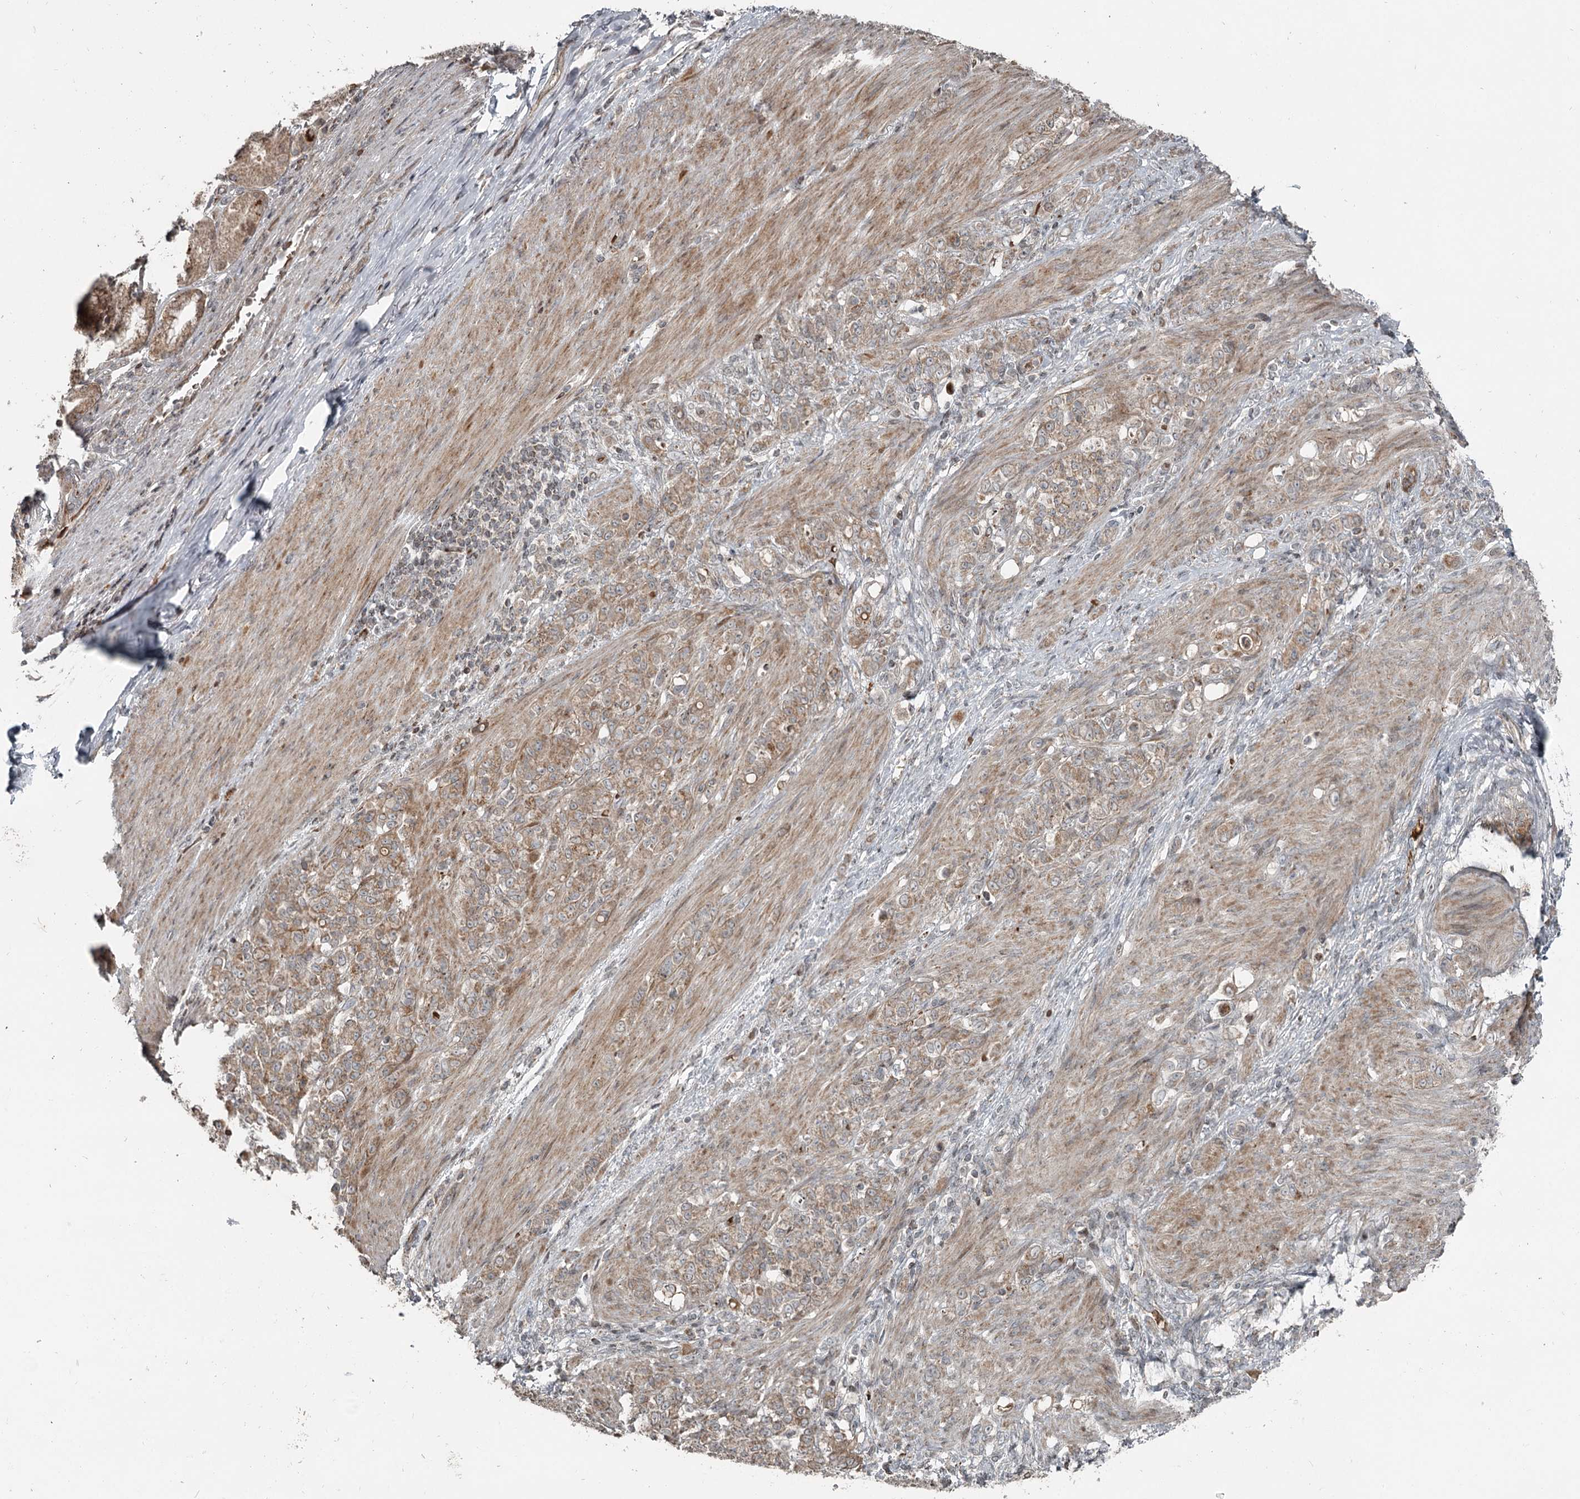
{"staining": {"intensity": "weak", "quantity": ">75%", "location": "cytoplasmic/membranous"}, "tissue": "stomach cancer", "cell_type": "Tumor cells", "image_type": "cancer", "snomed": [{"axis": "morphology", "description": "Adenocarcinoma, NOS"}, {"axis": "topography", "description": "Stomach"}], "caption": "Approximately >75% of tumor cells in human stomach cancer demonstrate weak cytoplasmic/membranous protein expression as visualized by brown immunohistochemical staining.", "gene": "RASSF8", "patient": {"sex": "female", "age": 79}}